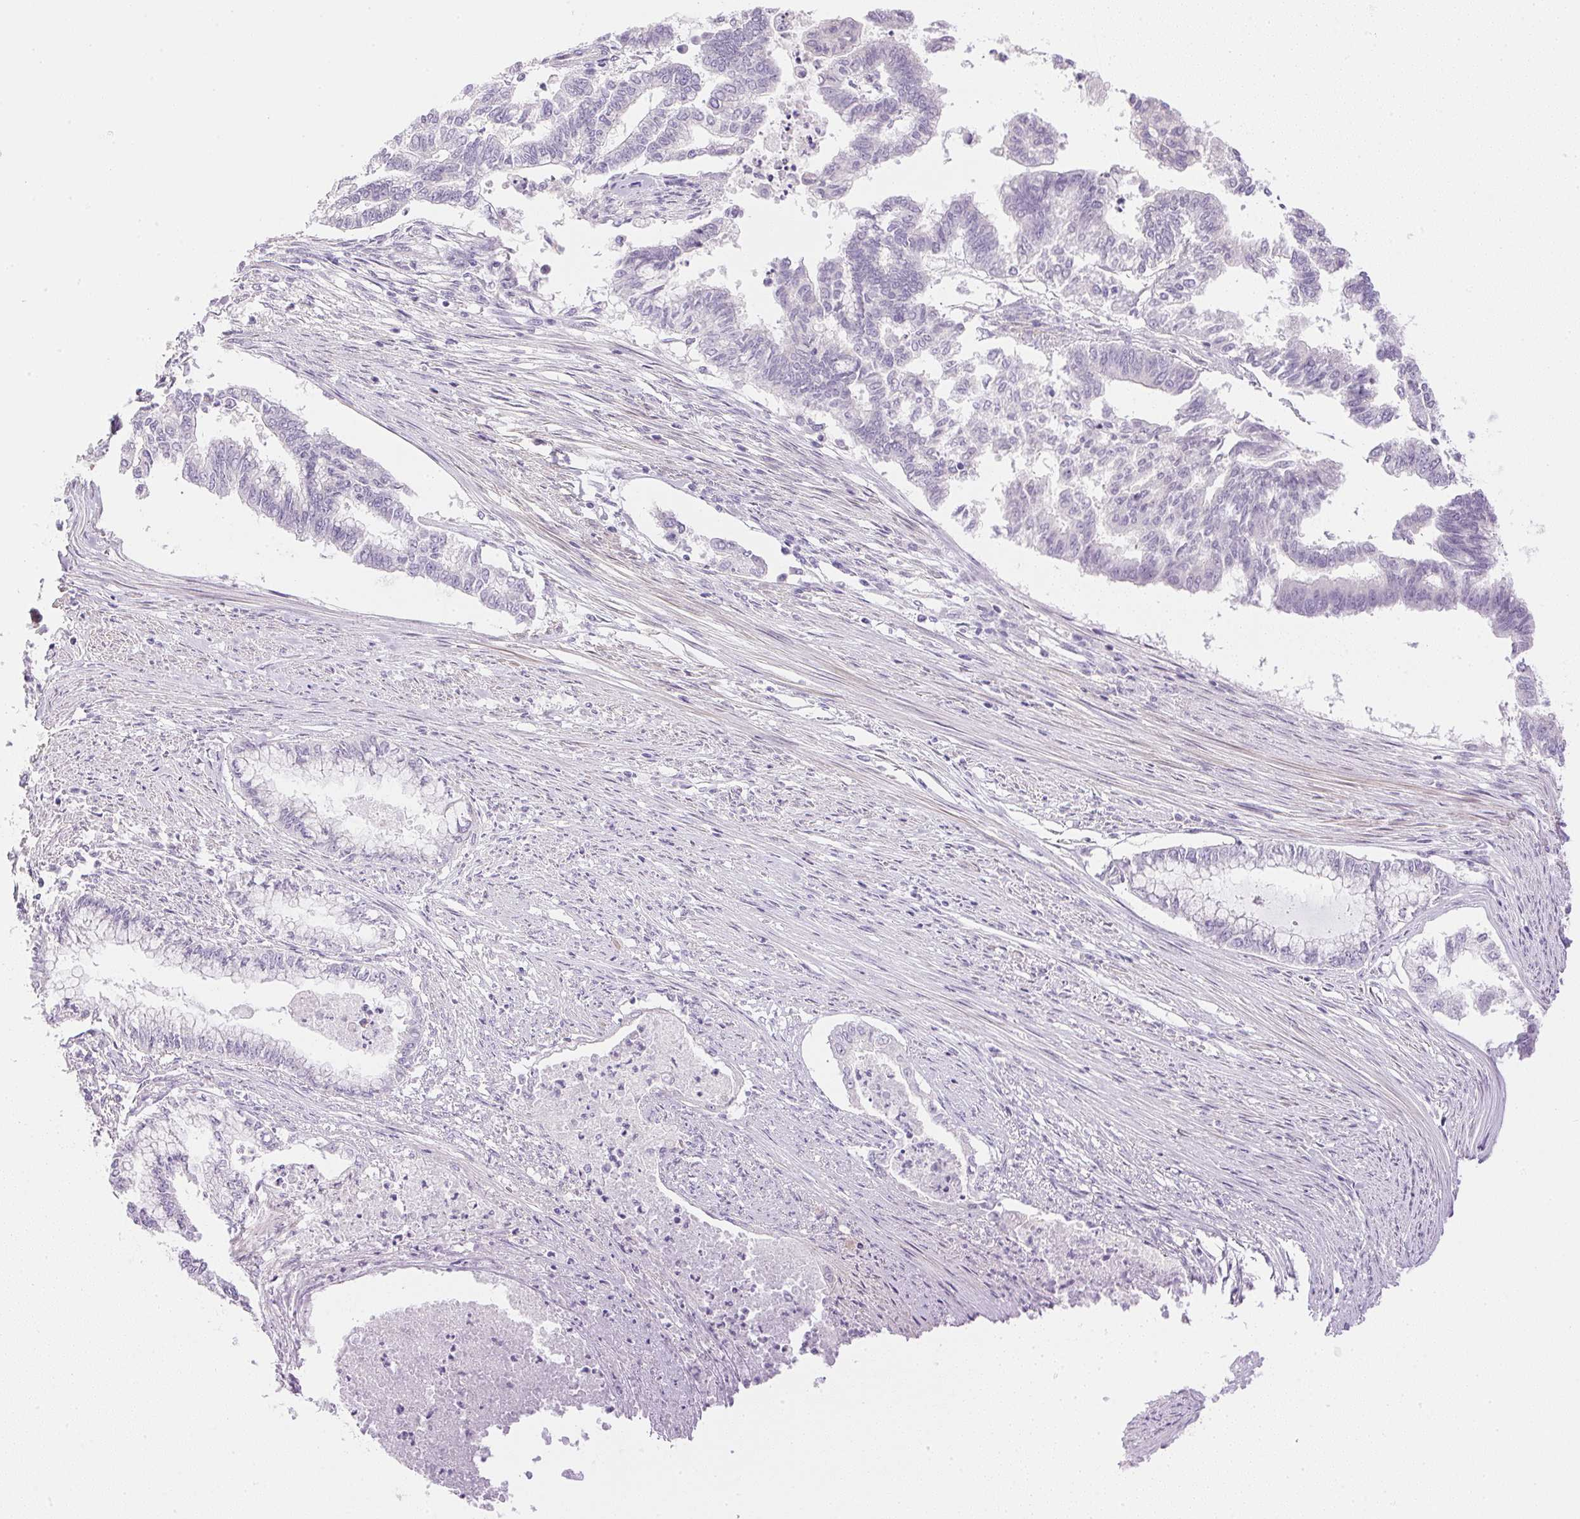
{"staining": {"intensity": "negative", "quantity": "none", "location": "none"}, "tissue": "endometrial cancer", "cell_type": "Tumor cells", "image_type": "cancer", "snomed": [{"axis": "morphology", "description": "Adenocarcinoma, NOS"}, {"axis": "topography", "description": "Endometrium"}], "caption": "This is a photomicrograph of IHC staining of endometrial cancer, which shows no staining in tumor cells.", "gene": "CTRL", "patient": {"sex": "female", "age": 79}}